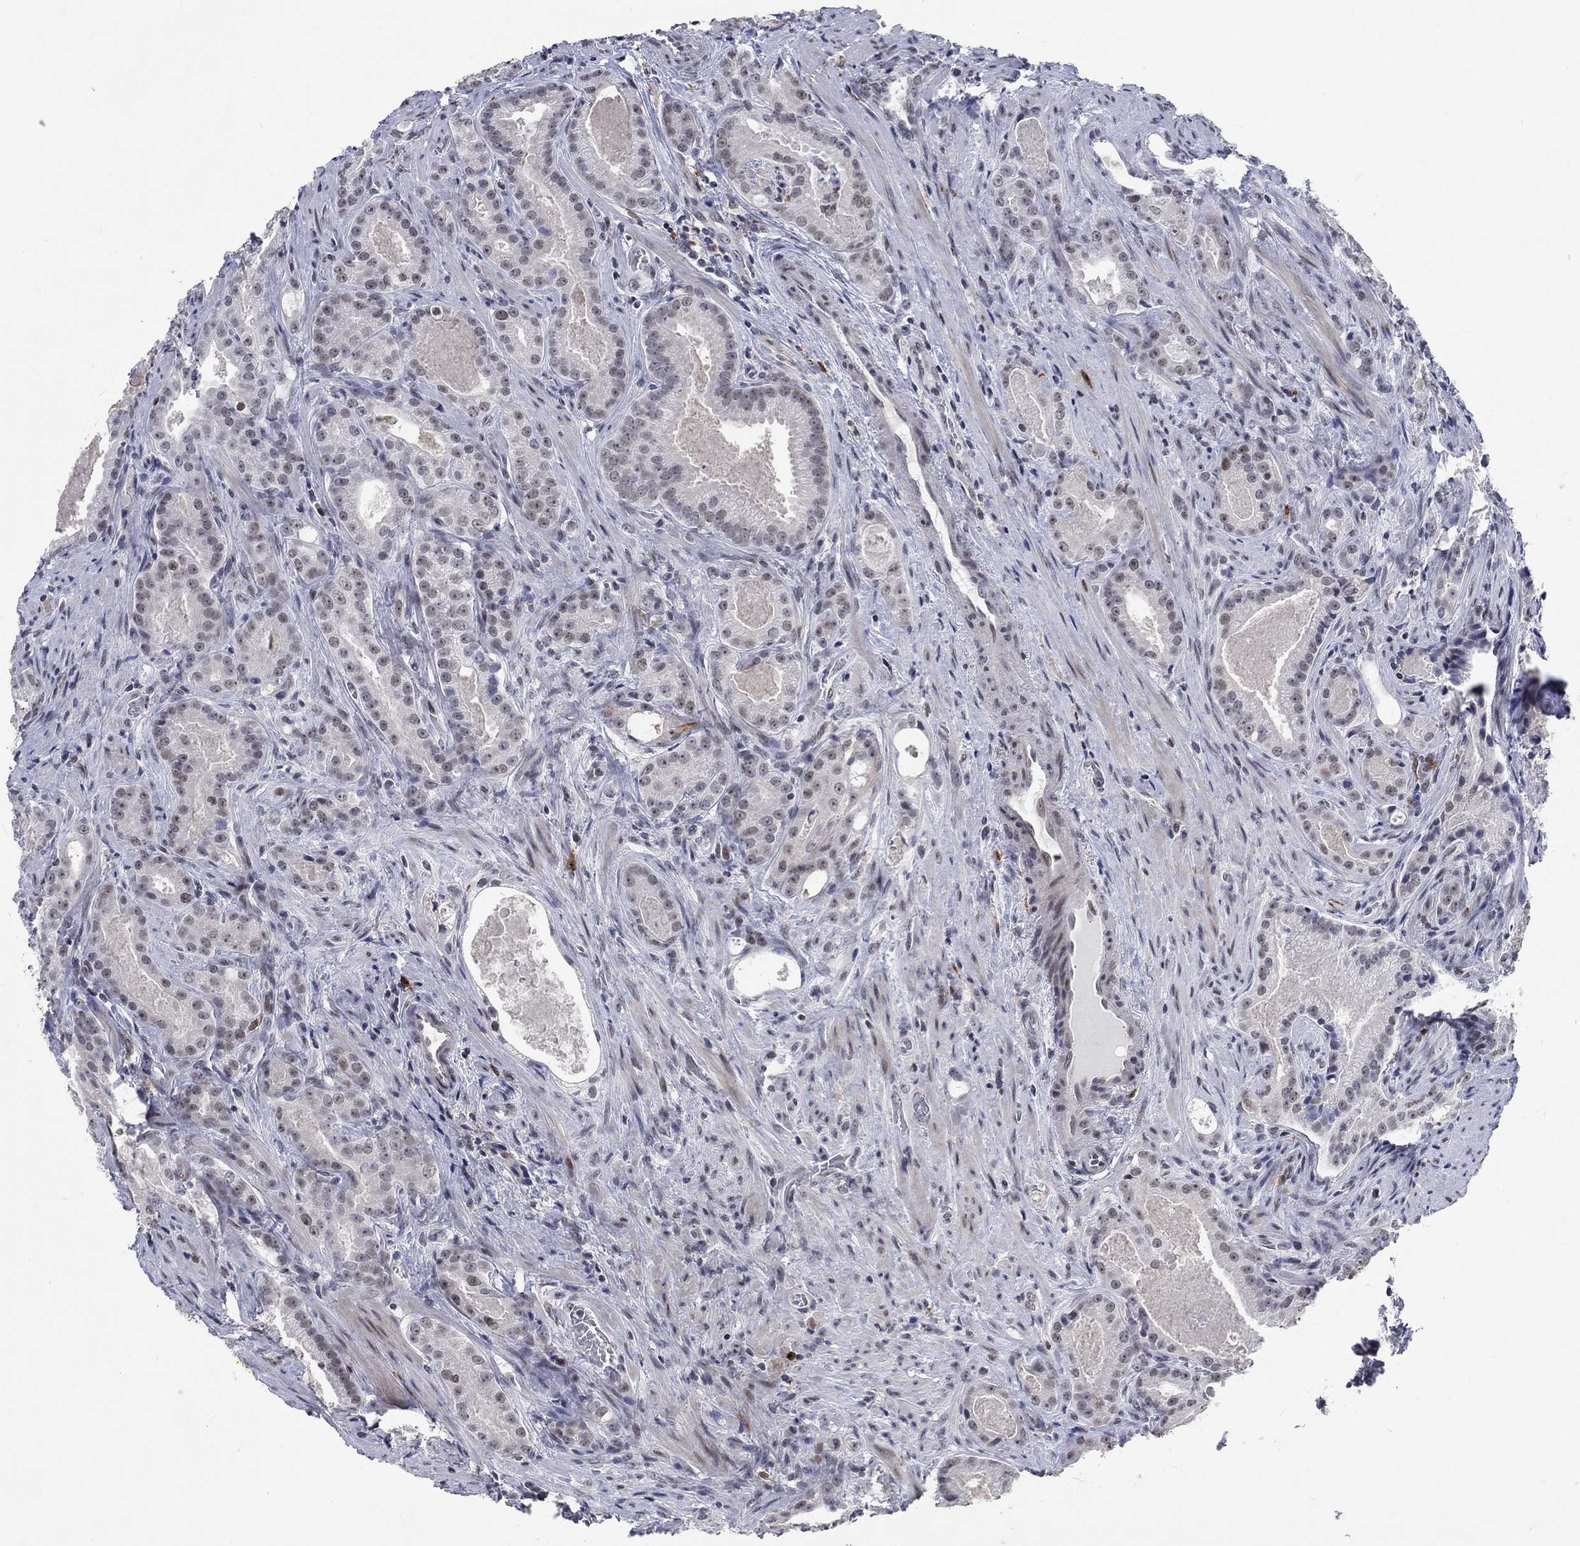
{"staining": {"intensity": "negative", "quantity": "none", "location": "none"}, "tissue": "prostate cancer", "cell_type": "Tumor cells", "image_type": "cancer", "snomed": [{"axis": "morphology", "description": "Adenocarcinoma, NOS"}, {"axis": "topography", "description": "Prostate"}], "caption": "Tumor cells show no significant protein staining in prostate cancer (adenocarcinoma).", "gene": "HCFC1", "patient": {"sex": "male", "age": 61}}